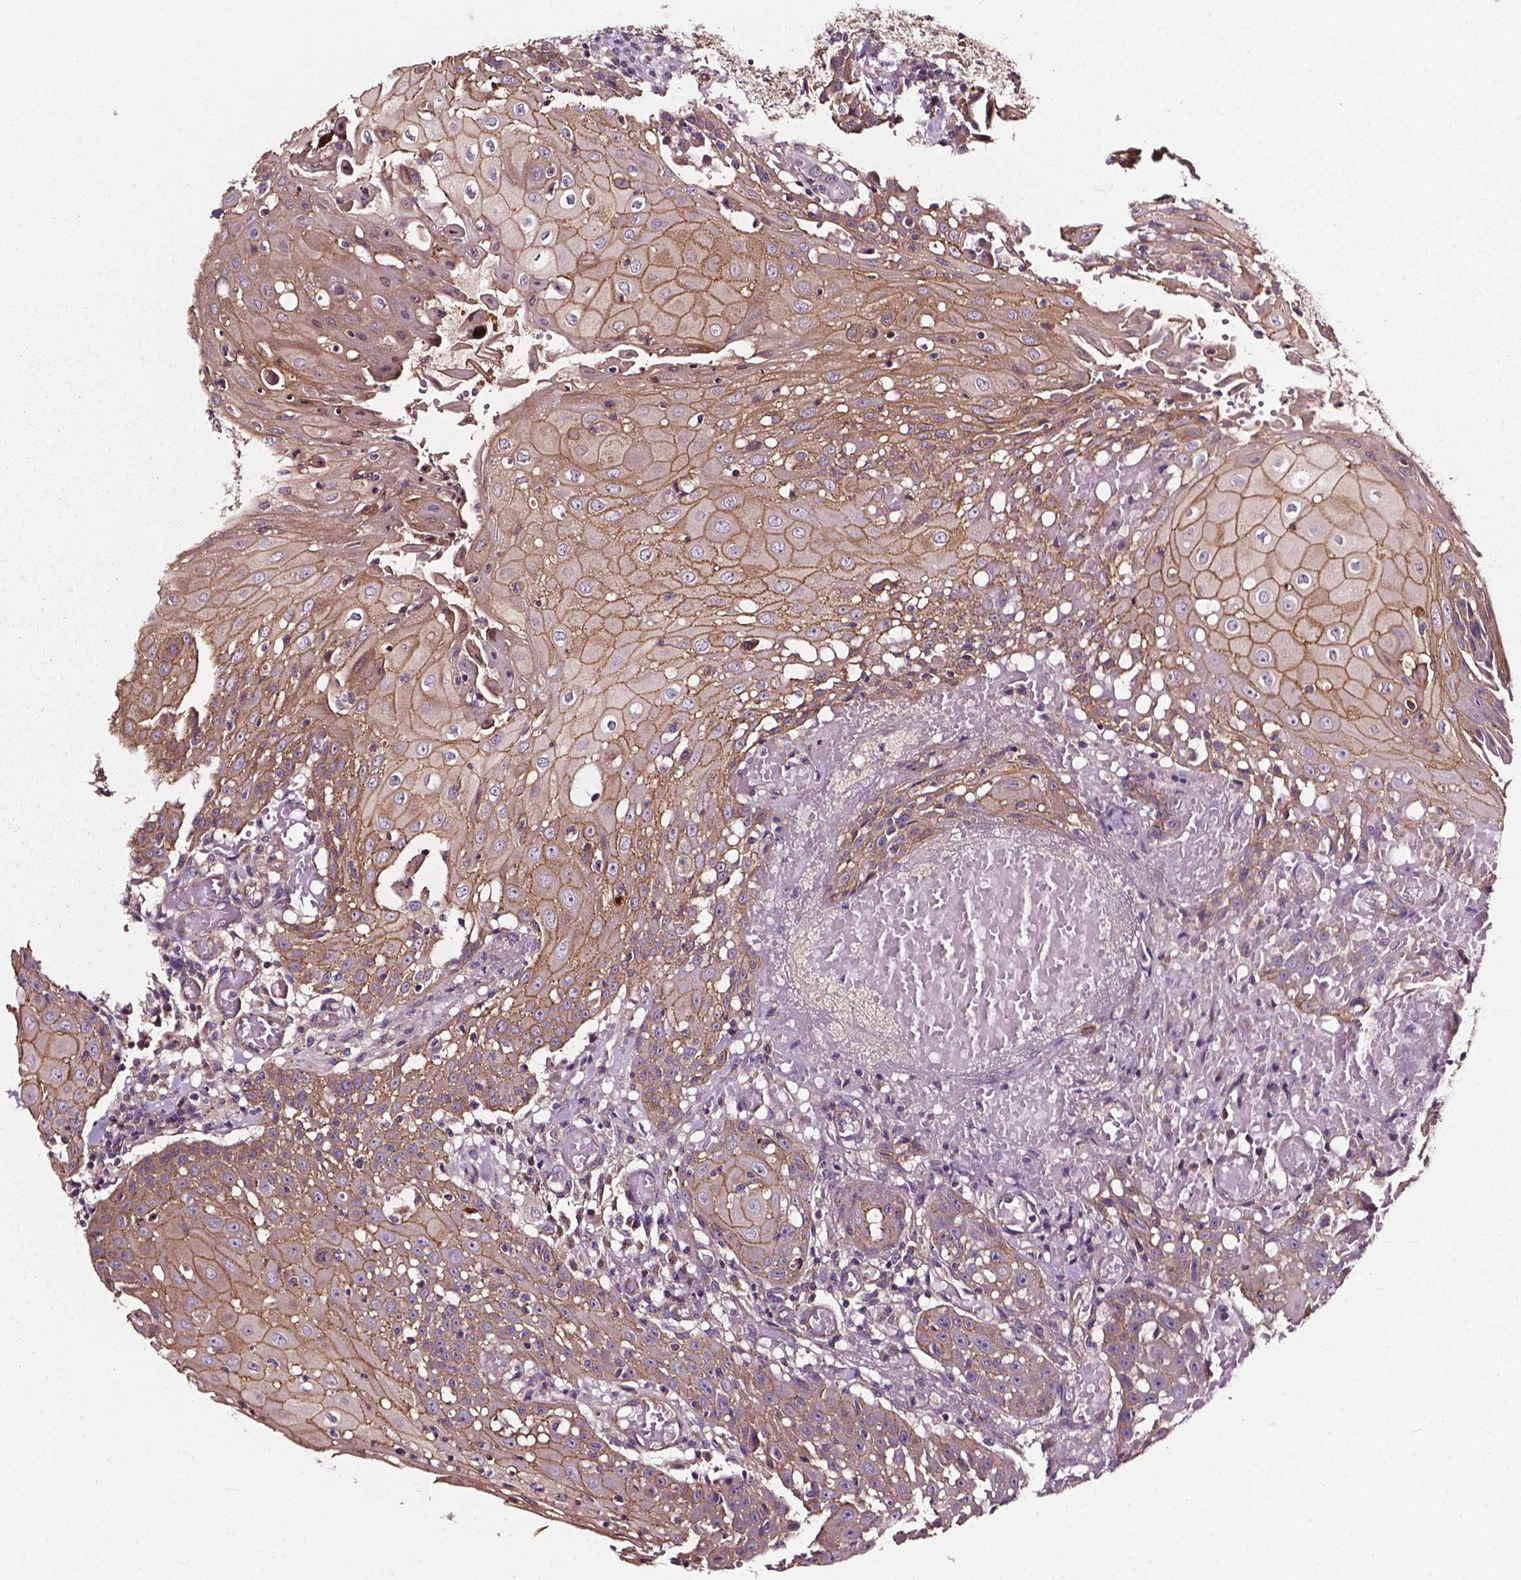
{"staining": {"intensity": "moderate", "quantity": "25%-75%", "location": "cytoplasmic/membranous"}, "tissue": "head and neck cancer", "cell_type": "Tumor cells", "image_type": "cancer", "snomed": [{"axis": "morphology", "description": "Normal tissue, NOS"}, {"axis": "morphology", "description": "Squamous cell carcinoma, NOS"}, {"axis": "topography", "description": "Oral tissue"}, {"axis": "topography", "description": "Head-Neck"}], "caption": "High-power microscopy captured an immunohistochemistry (IHC) micrograph of head and neck squamous cell carcinoma, revealing moderate cytoplasmic/membranous positivity in about 25%-75% of tumor cells.", "gene": "ATG16L1", "patient": {"sex": "female", "age": 55}}